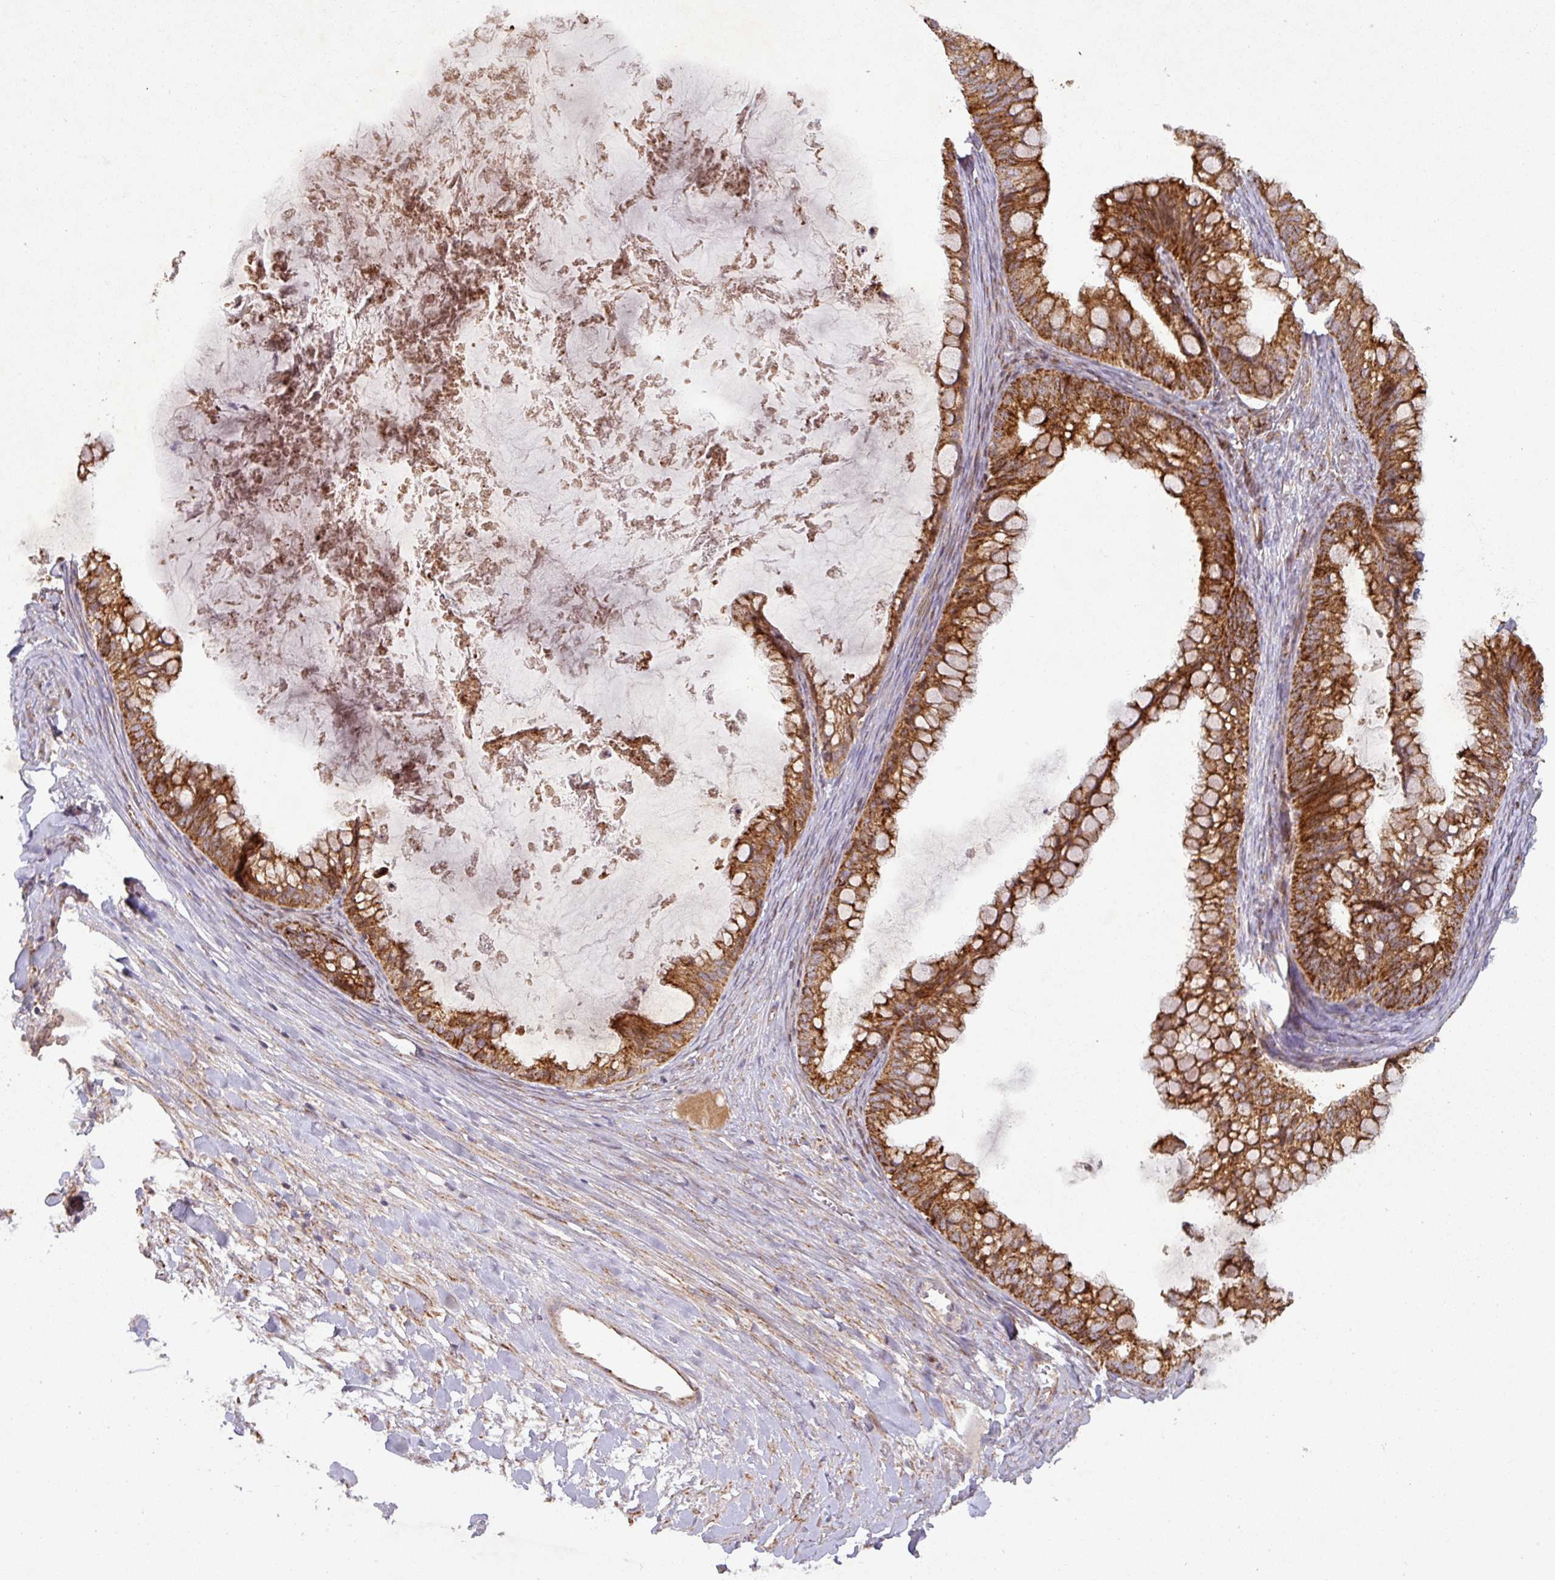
{"staining": {"intensity": "strong", "quantity": ">75%", "location": "cytoplasmic/membranous"}, "tissue": "ovarian cancer", "cell_type": "Tumor cells", "image_type": "cancer", "snomed": [{"axis": "morphology", "description": "Cystadenocarcinoma, mucinous, NOS"}, {"axis": "topography", "description": "Ovary"}], "caption": "Immunohistochemical staining of human ovarian cancer reveals strong cytoplasmic/membranous protein expression in about >75% of tumor cells. (DAB IHC, brown staining for protein, blue staining for nuclei).", "gene": "GPD2", "patient": {"sex": "female", "age": 35}}